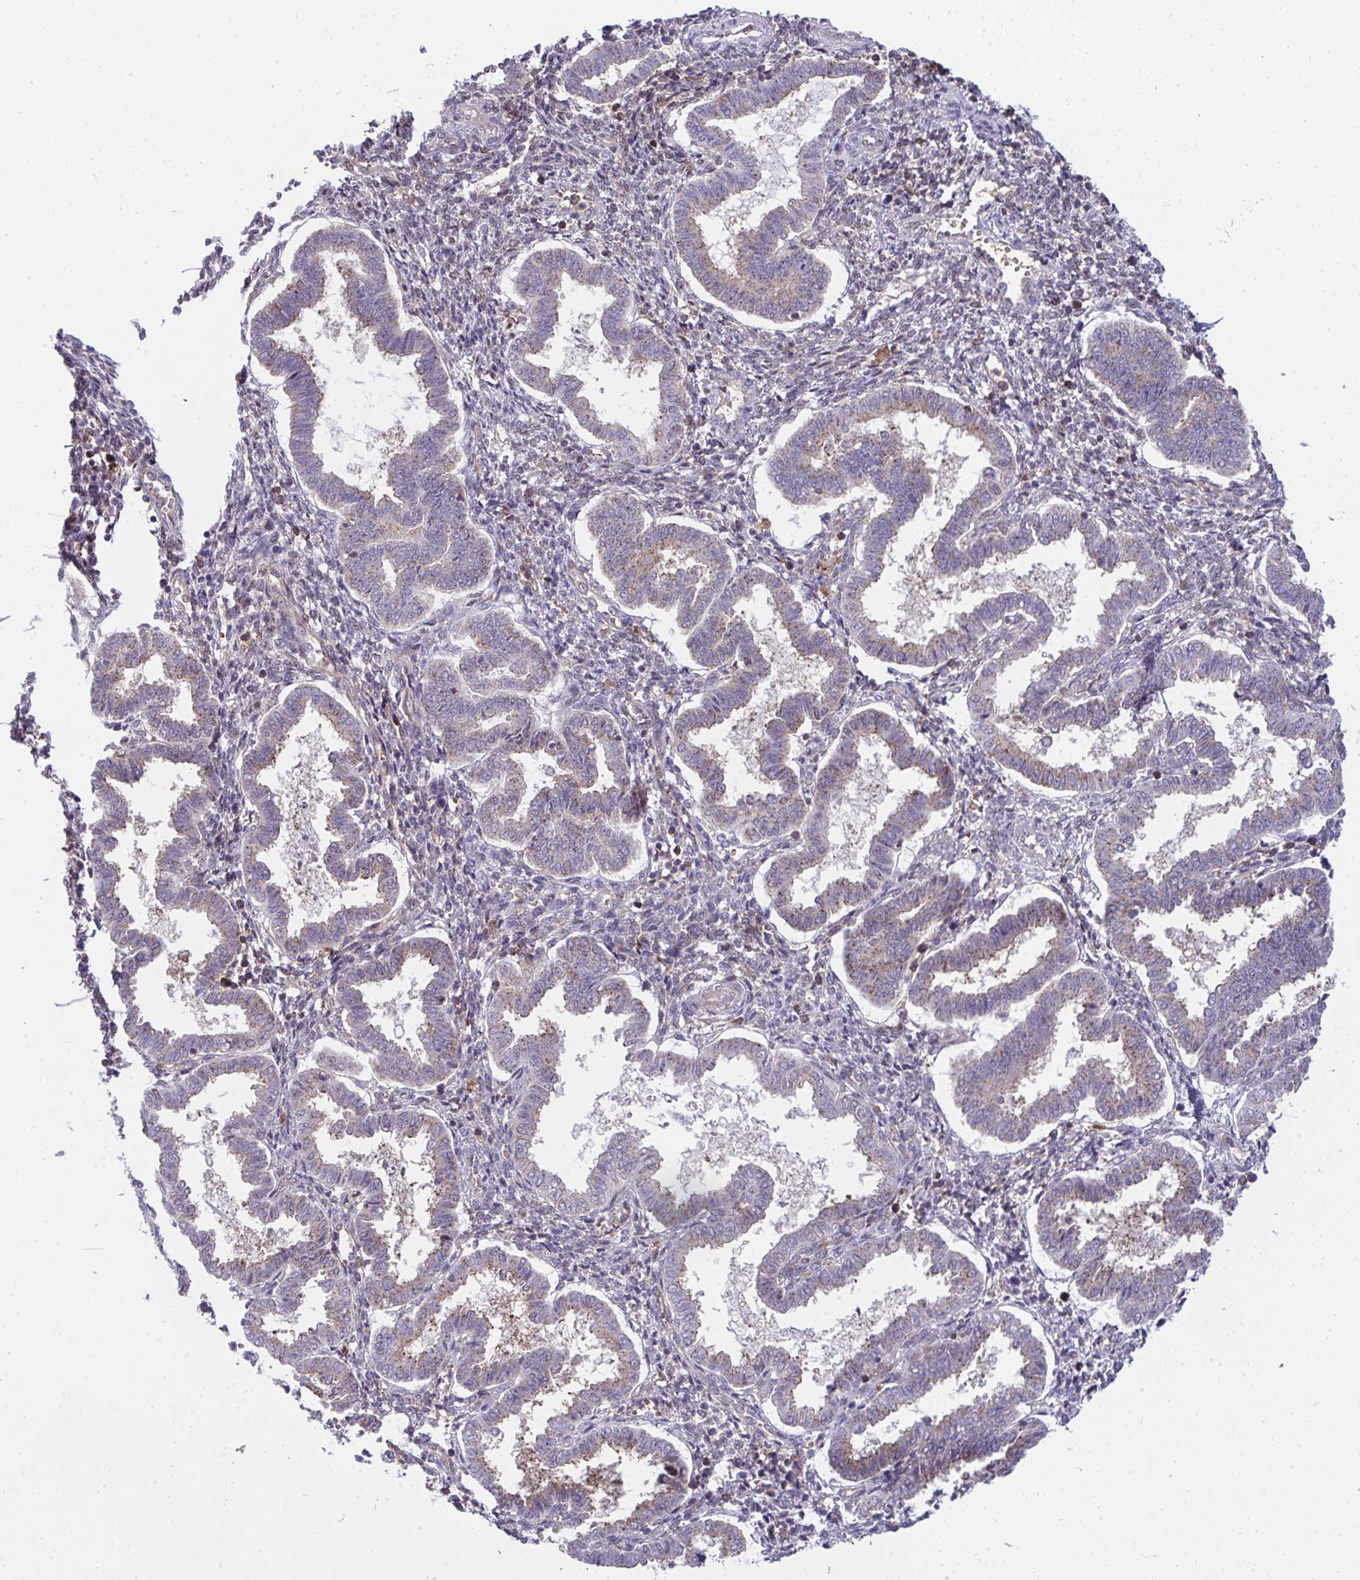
{"staining": {"intensity": "weak", "quantity": "<25%", "location": "nuclear"}, "tissue": "endometrium", "cell_type": "Cells in endometrial stroma", "image_type": "normal", "snomed": [{"axis": "morphology", "description": "Normal tissue, NOS"}, {"axis": "topography", "description": "Endometrium"}], "caption": "Immunohistochemical staining of benign endometrium reveals no significant expression in cells in endometrial stroma. (DAB (3,3'-diaminobenzidine) IHC visualized using brightfield microscopy, high magnification).", "gene": "ALDH16A1", "patient": {"sex": "female", "age": 24}}